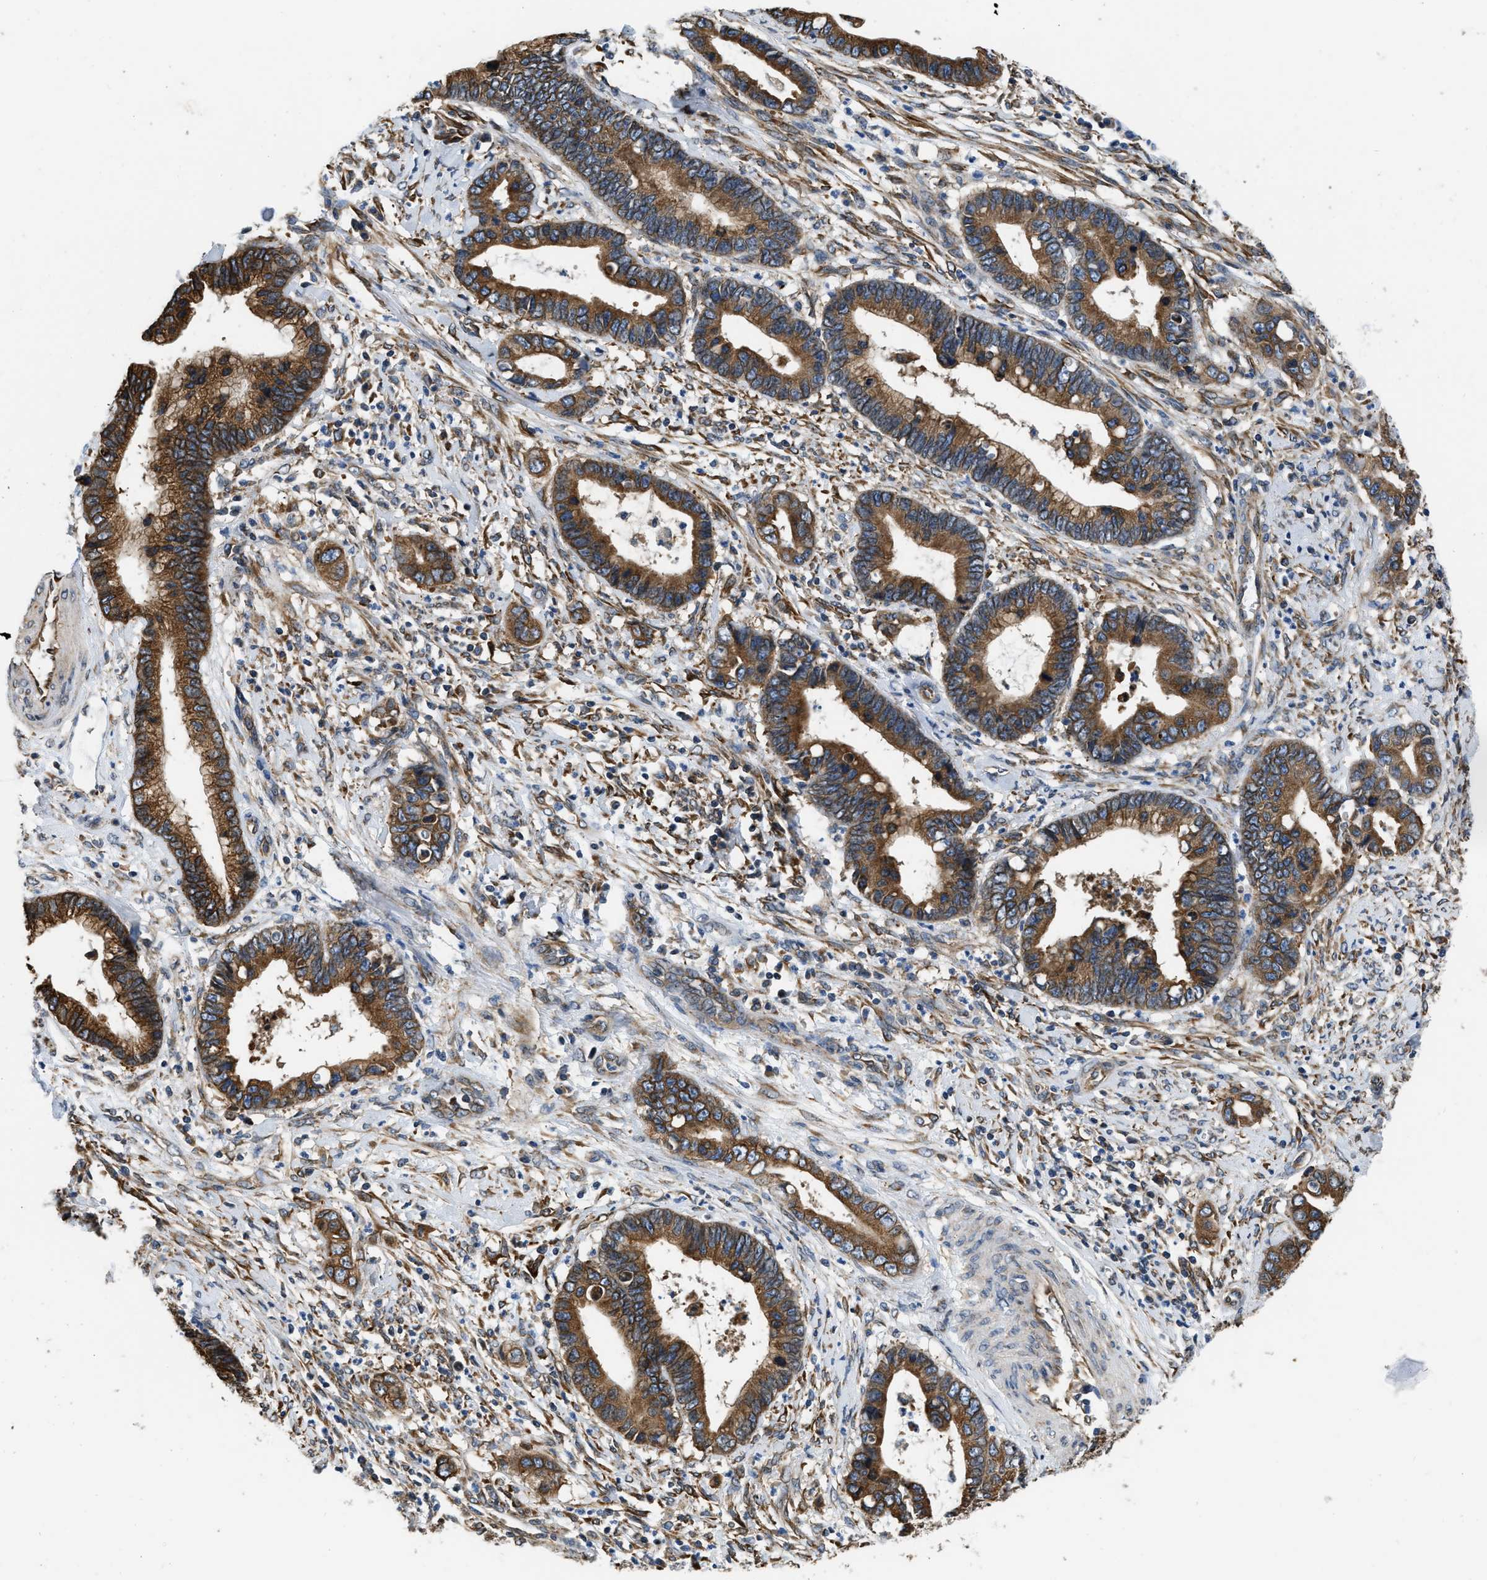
{"staining": {"intensity": "strong", "quantity": ">75%", "location": "cytoplasmic/membranous"}, "tissue": "cervical cancer", "cell_type": "Tumor cells", "image_type": "cancer", "snomed": [{"axis": "morphology", "description": "Adenocarcinoma, NOS"}, {"axis": "topography", "description": "Cervix"}], "caption": "Protein staining by IHC exhibits strong cytoplasmic/membranous expression in approximately >75% of tumor cells in cervical cancer (adenocarcinoma).", "gene": "ARL6IP5", "patient": {"sex": "female", "age": 44}}